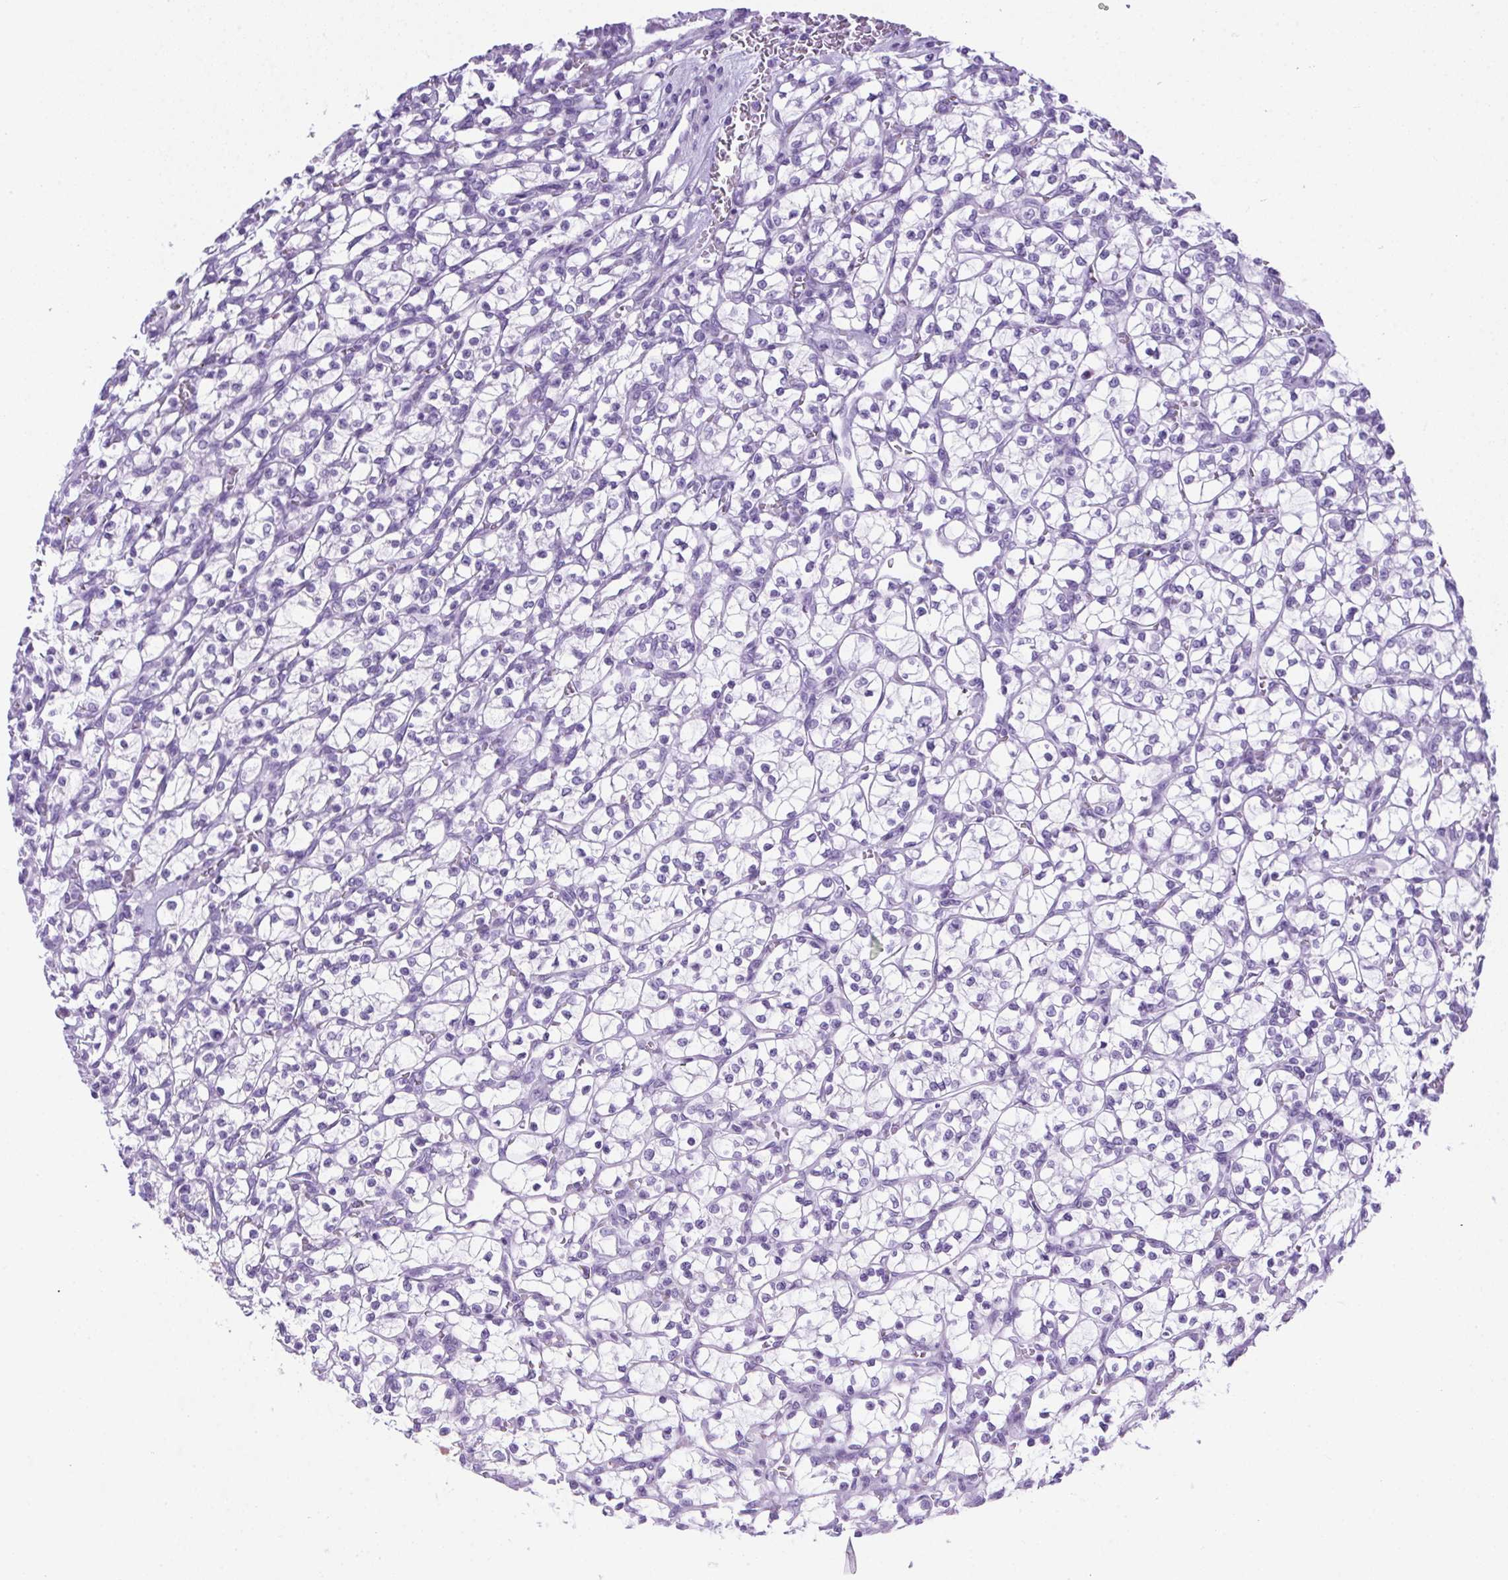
{"staining": {"intensity": "negative", "quantity": "none", "location": "none"}, "tissue": "renal cancer", "cell_type": "Tumor cells", "image_type": "cancer", "snomed": [{"axis": "morphology", "description": "Adenocarcinoma, NOS"}, {"axis": "topography", "description": "Kidney"}], "caption": "Tumor cells are negative for brown protein staining in renal cancer.", "gene": "SPACA5B", "patient": {"sex": "female", "age": 64}}